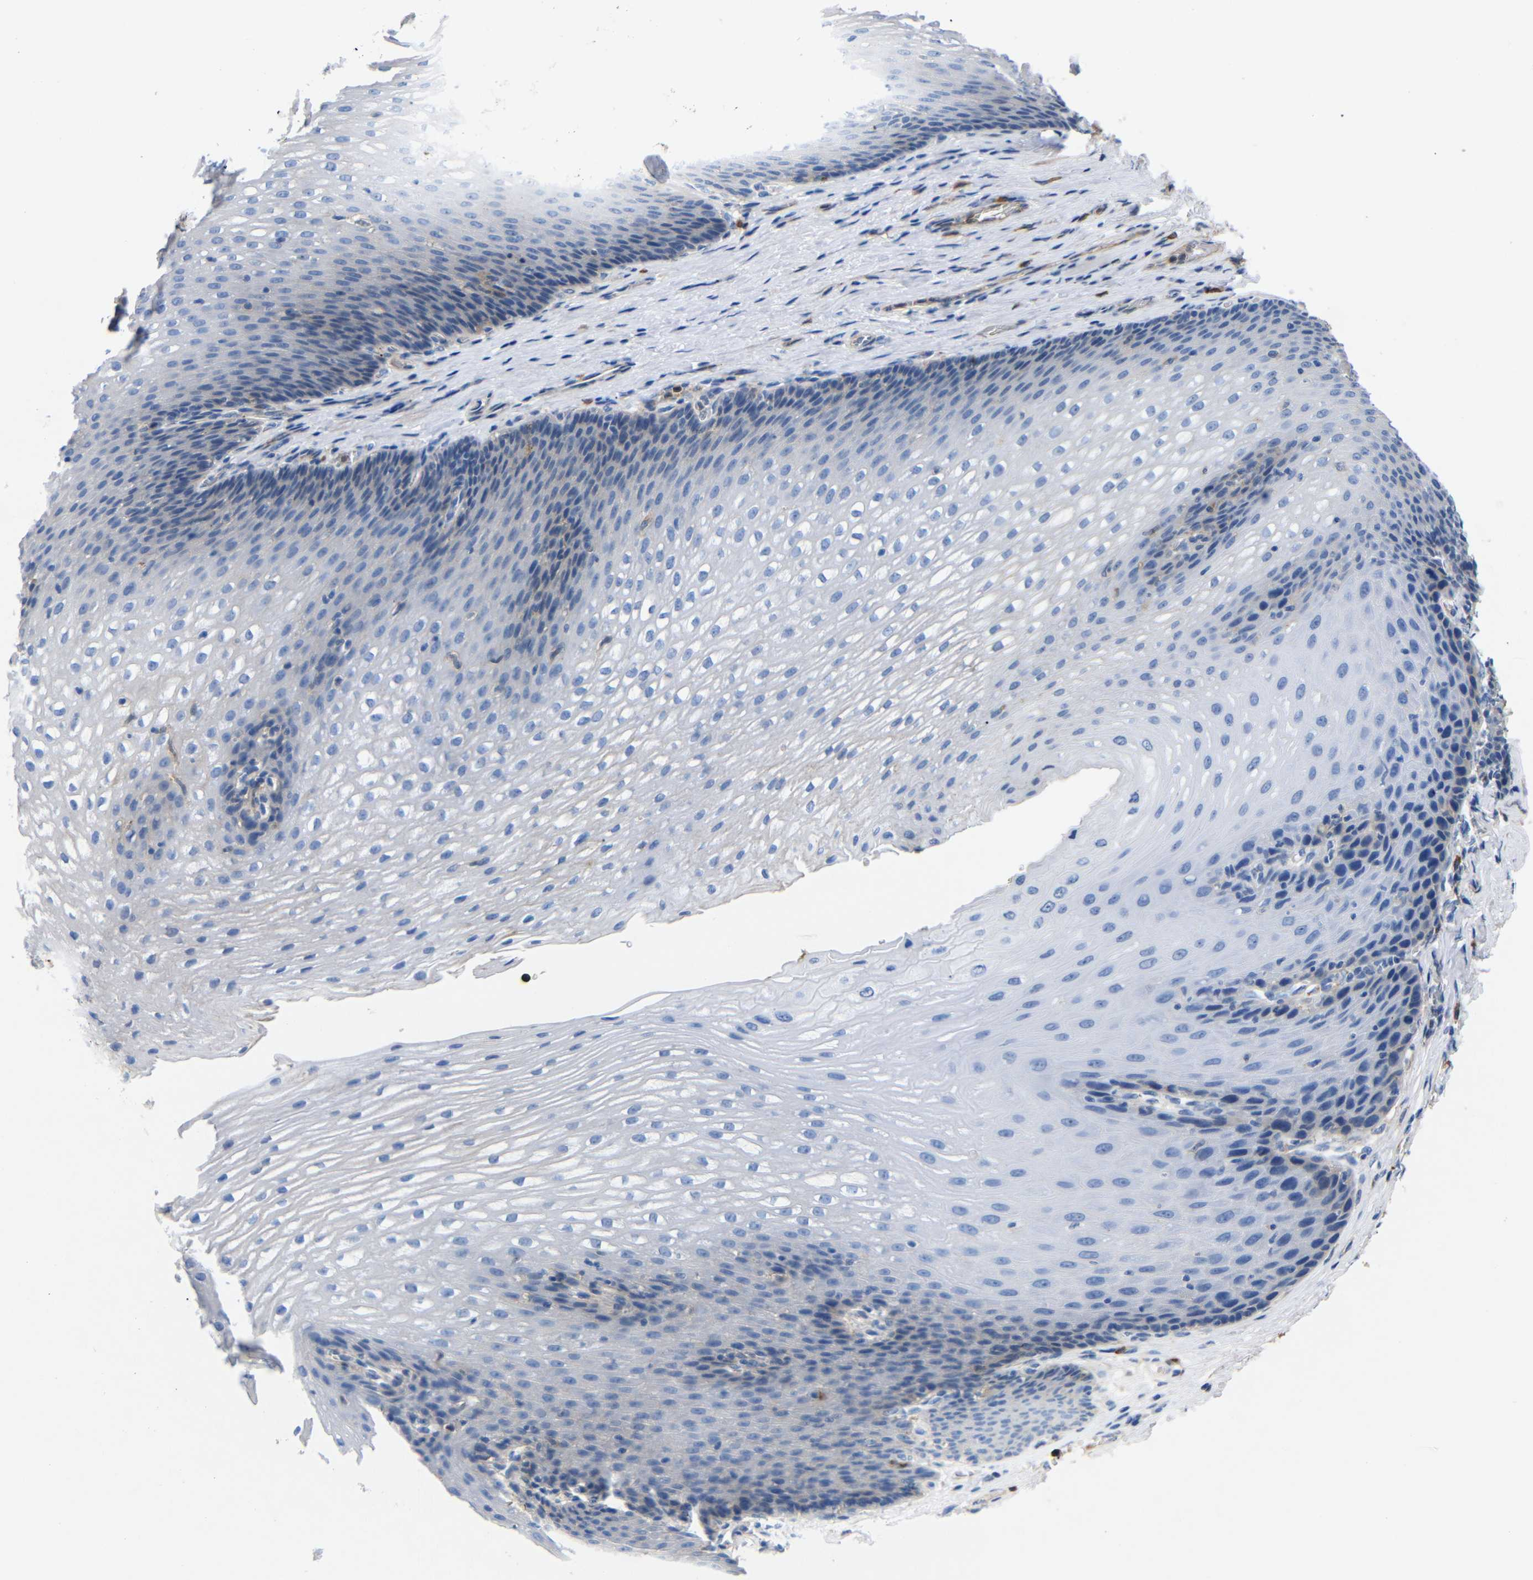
{"staining": {"intensity": "weak", "quantity": "<25%", "location": "cytoplasmic/membranous"}, "tissue": "esophagus", "cell_type": "Squamous epithelial cells", "image_type": "normal", "snomed": [{"axis": "morphology", "description": "Normal tissue, NOS"}, {"axis": "topography", "description": "Esophagus"}], "caption": "Squamous epithelial cells show no significant protein expression in benign esophagus.", "gene": "SDCBP", "patient": {"sex": "male", "age": 48}}